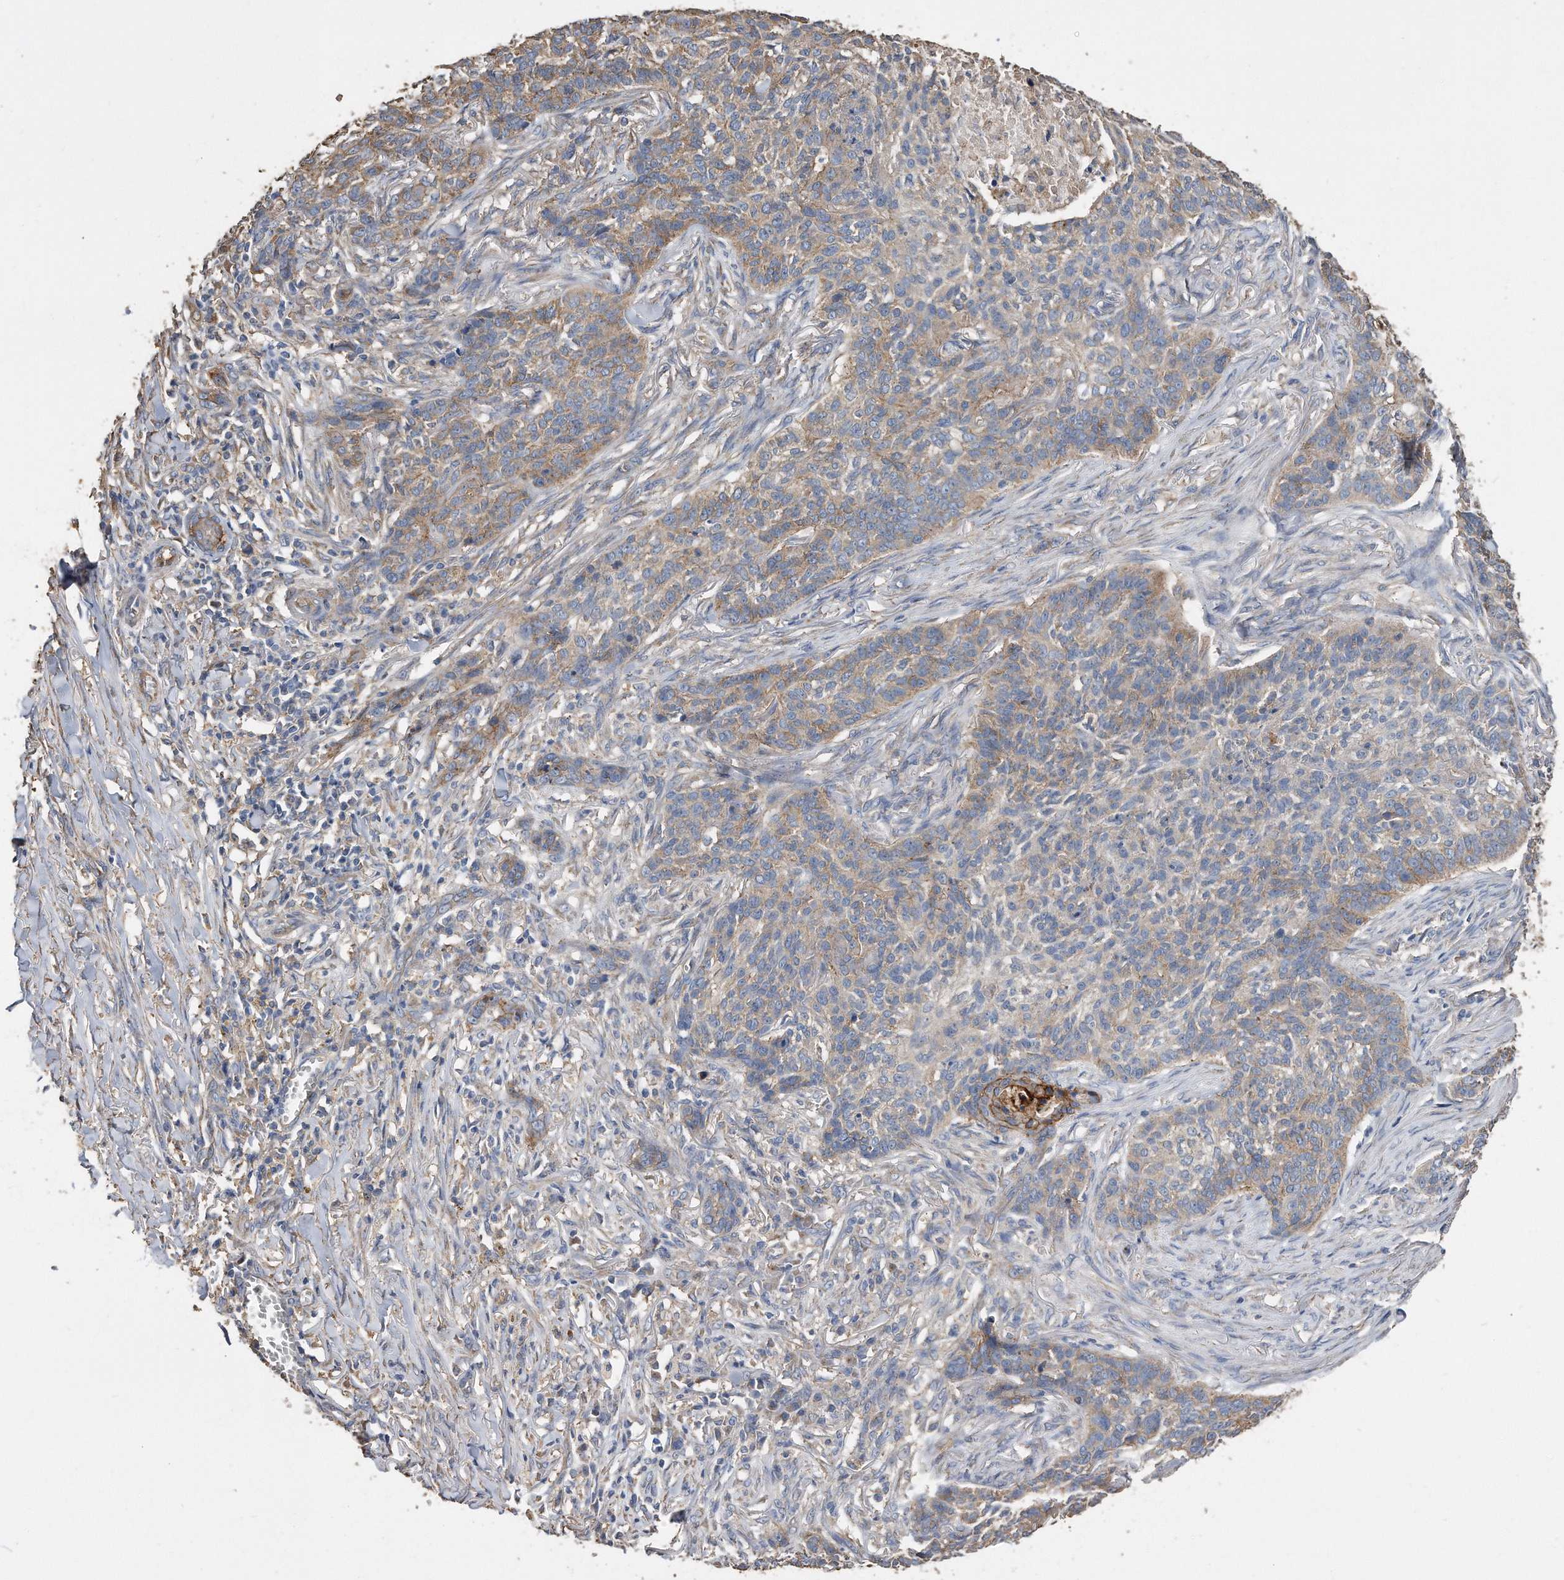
{"staining": {"intensity": "weak", "quantity": ">75%", "location": "cytoplasmic/membranous"}, "tissue": "skin cancer", "cell_type": "Tumor cells", "image_type": "cancer", "snomed": [{"axis": "morphology", "description": "Basal cell carcinoma"}, {"axis": "topography", "description": "Skin"}], "caption": "Skin basal cell carcinoma stained for a protein (brown) shows weak cytoplasmic/membranous positive expression in about >75% of tumor cells.", "gene": "CDCP1", "patient": {"sex": "male", "age": 85}}